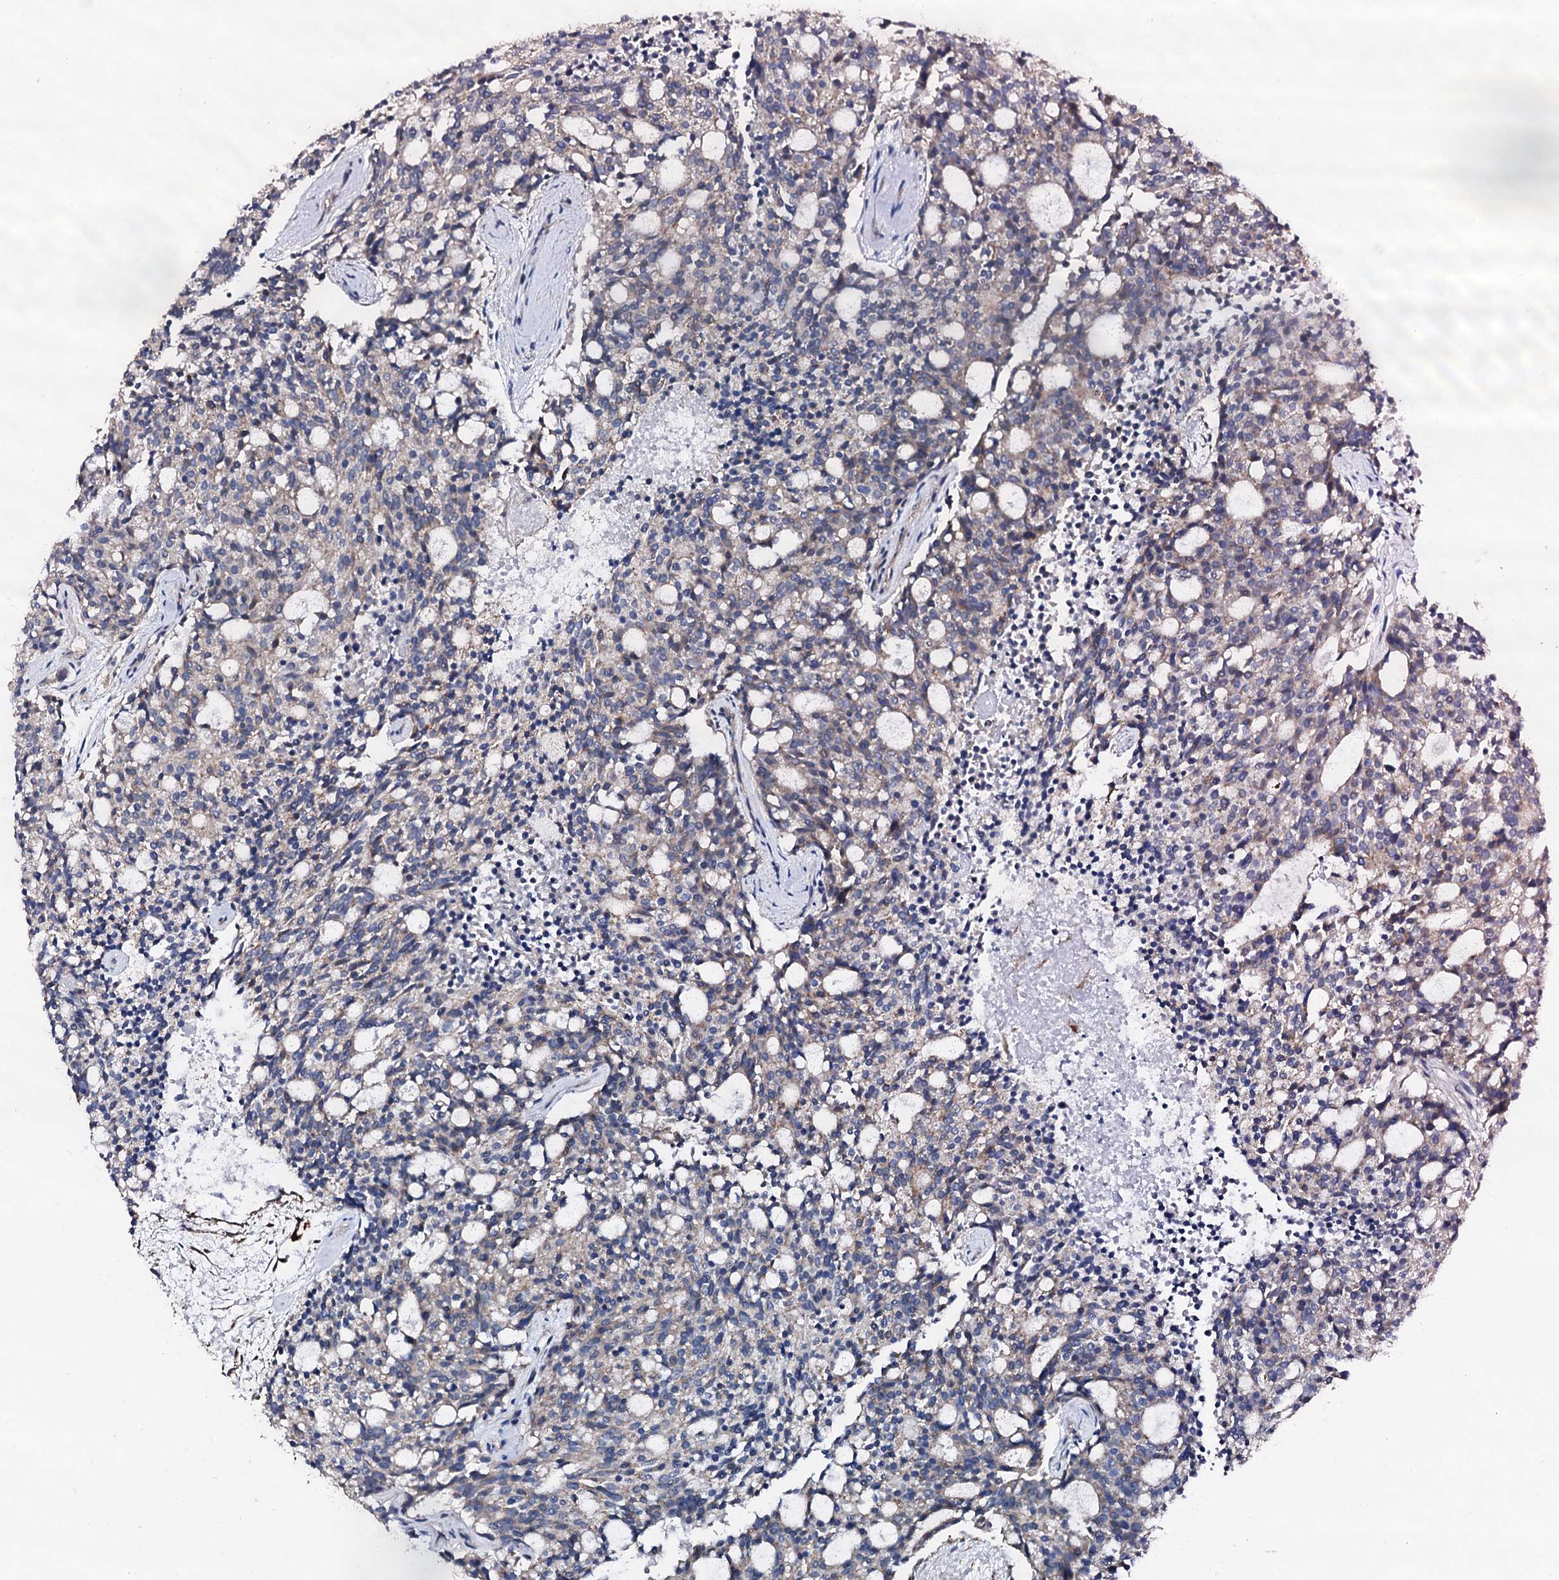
{"staining": {"intensity": "weak", "quantity": "25%-75%", "location": "cytoplasmic/membranous"}, "tissue": "carcinoid", "cell_type": "Tumor cells", "image_type": "cancer", "snomed": [{"axis": "morphology", "description": "Carcinoid, malignant, NOS"}, {"axis": "topography", "description": "Pancreas"}], "caption": "Human malignant carcinoid stained with a protein marker reveals weak staining in tumor cells.", "gene": "GFOD2", "patient": {"sex": "female", "age": 54}}